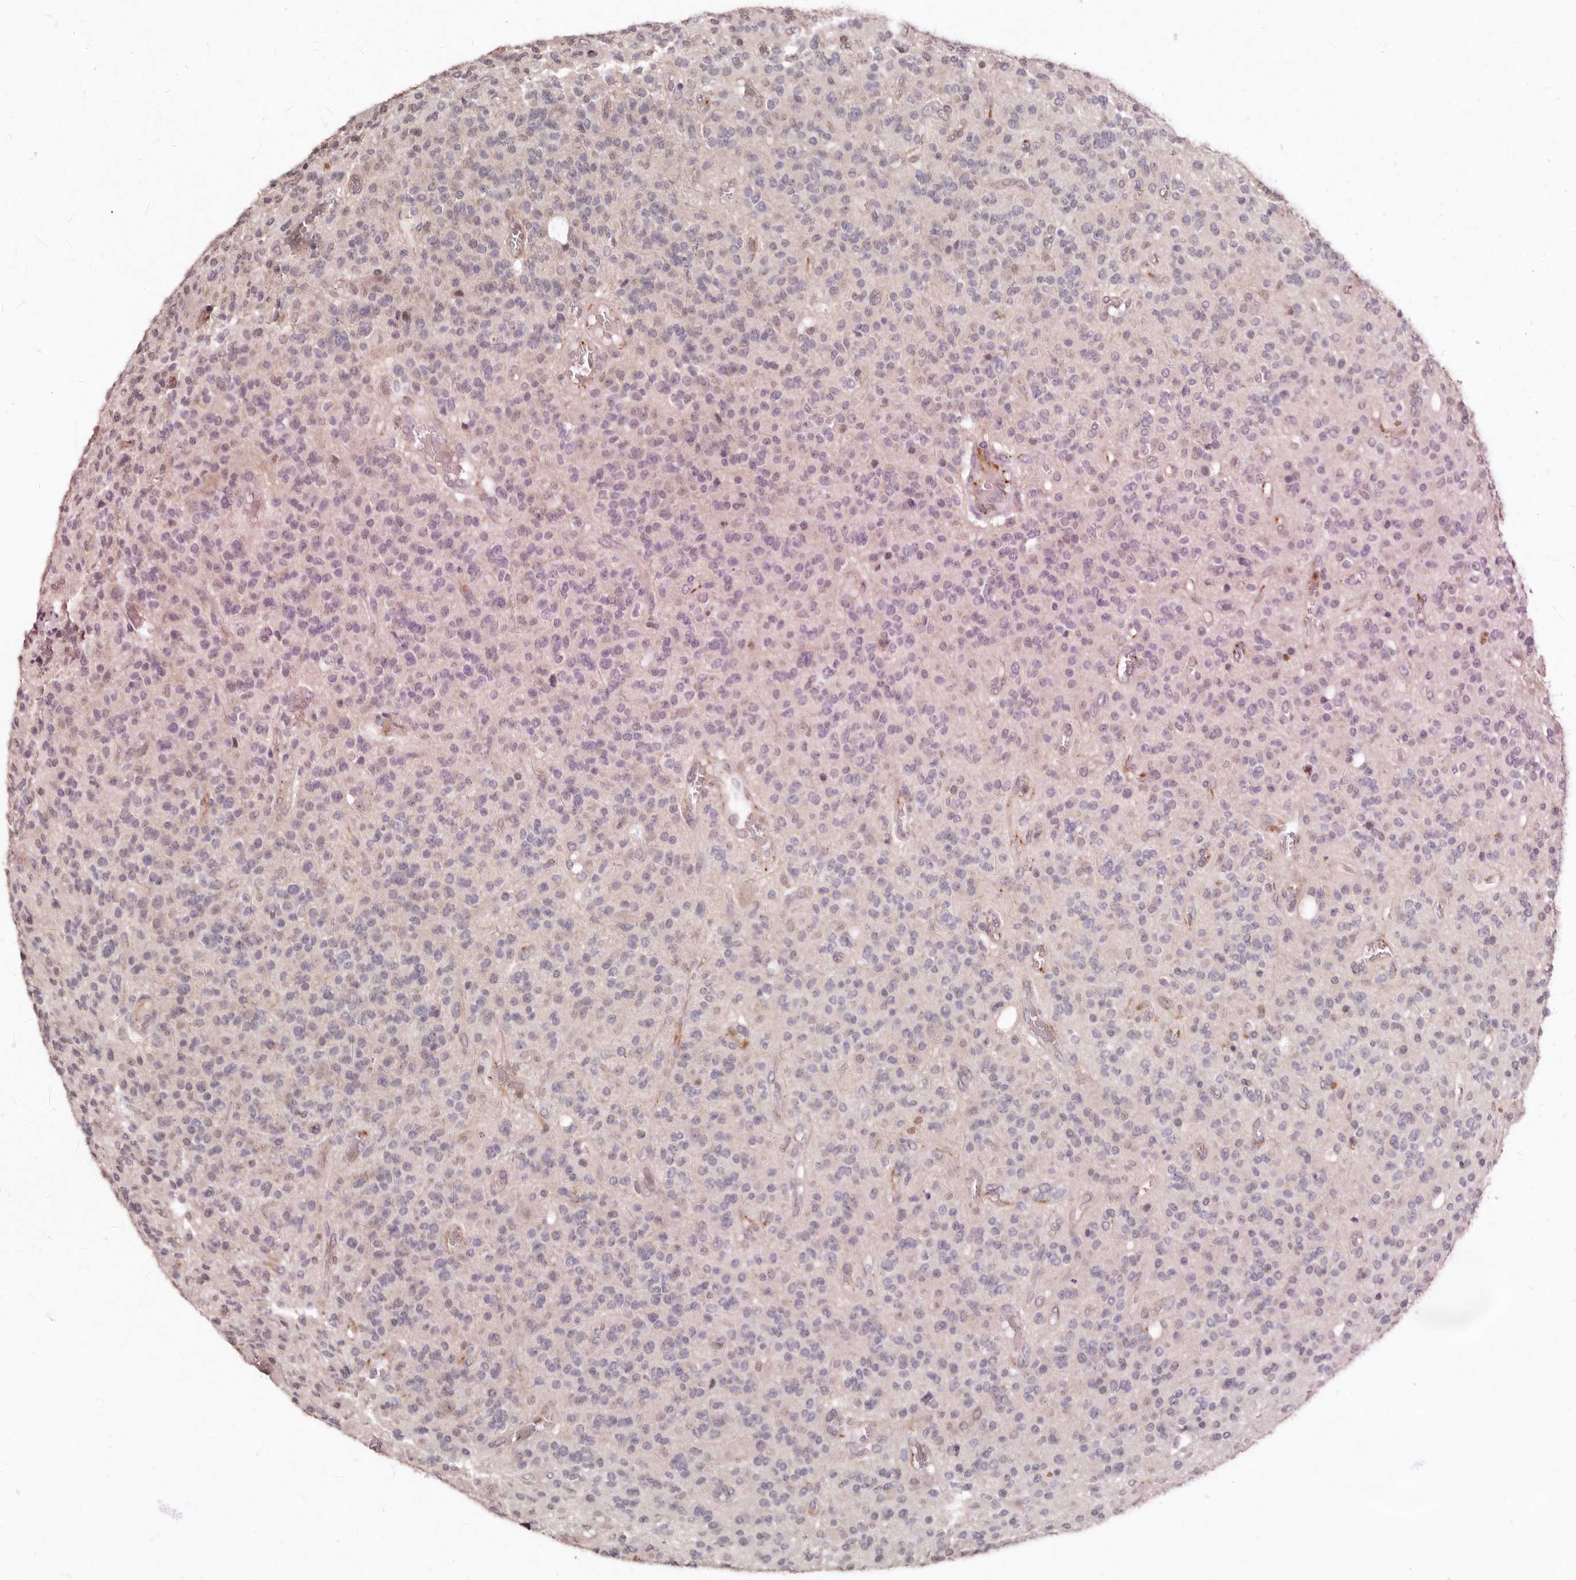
{"staining": {"intensity": "negative", "quantity": "none", "location": "none"}, "tissue": "glioma", "cell_type": "Tumor cells", "image_type": "cancer", "snomed": [{"axis": "morphology", "description": "Glioma, malignant, High grade"}, {"axis": "topography", "description": "Brain"}], "caption": "Tumor cells are negative for protein expression in human malignant high-grade glioma. (Brightfield microscopy of DAB (3,3'-diaminobenzidine) immunohistochemistry (IHC) at high magnification).", "gene": "SULT1E1", "patient": {"sex": "male", "age": 34}}